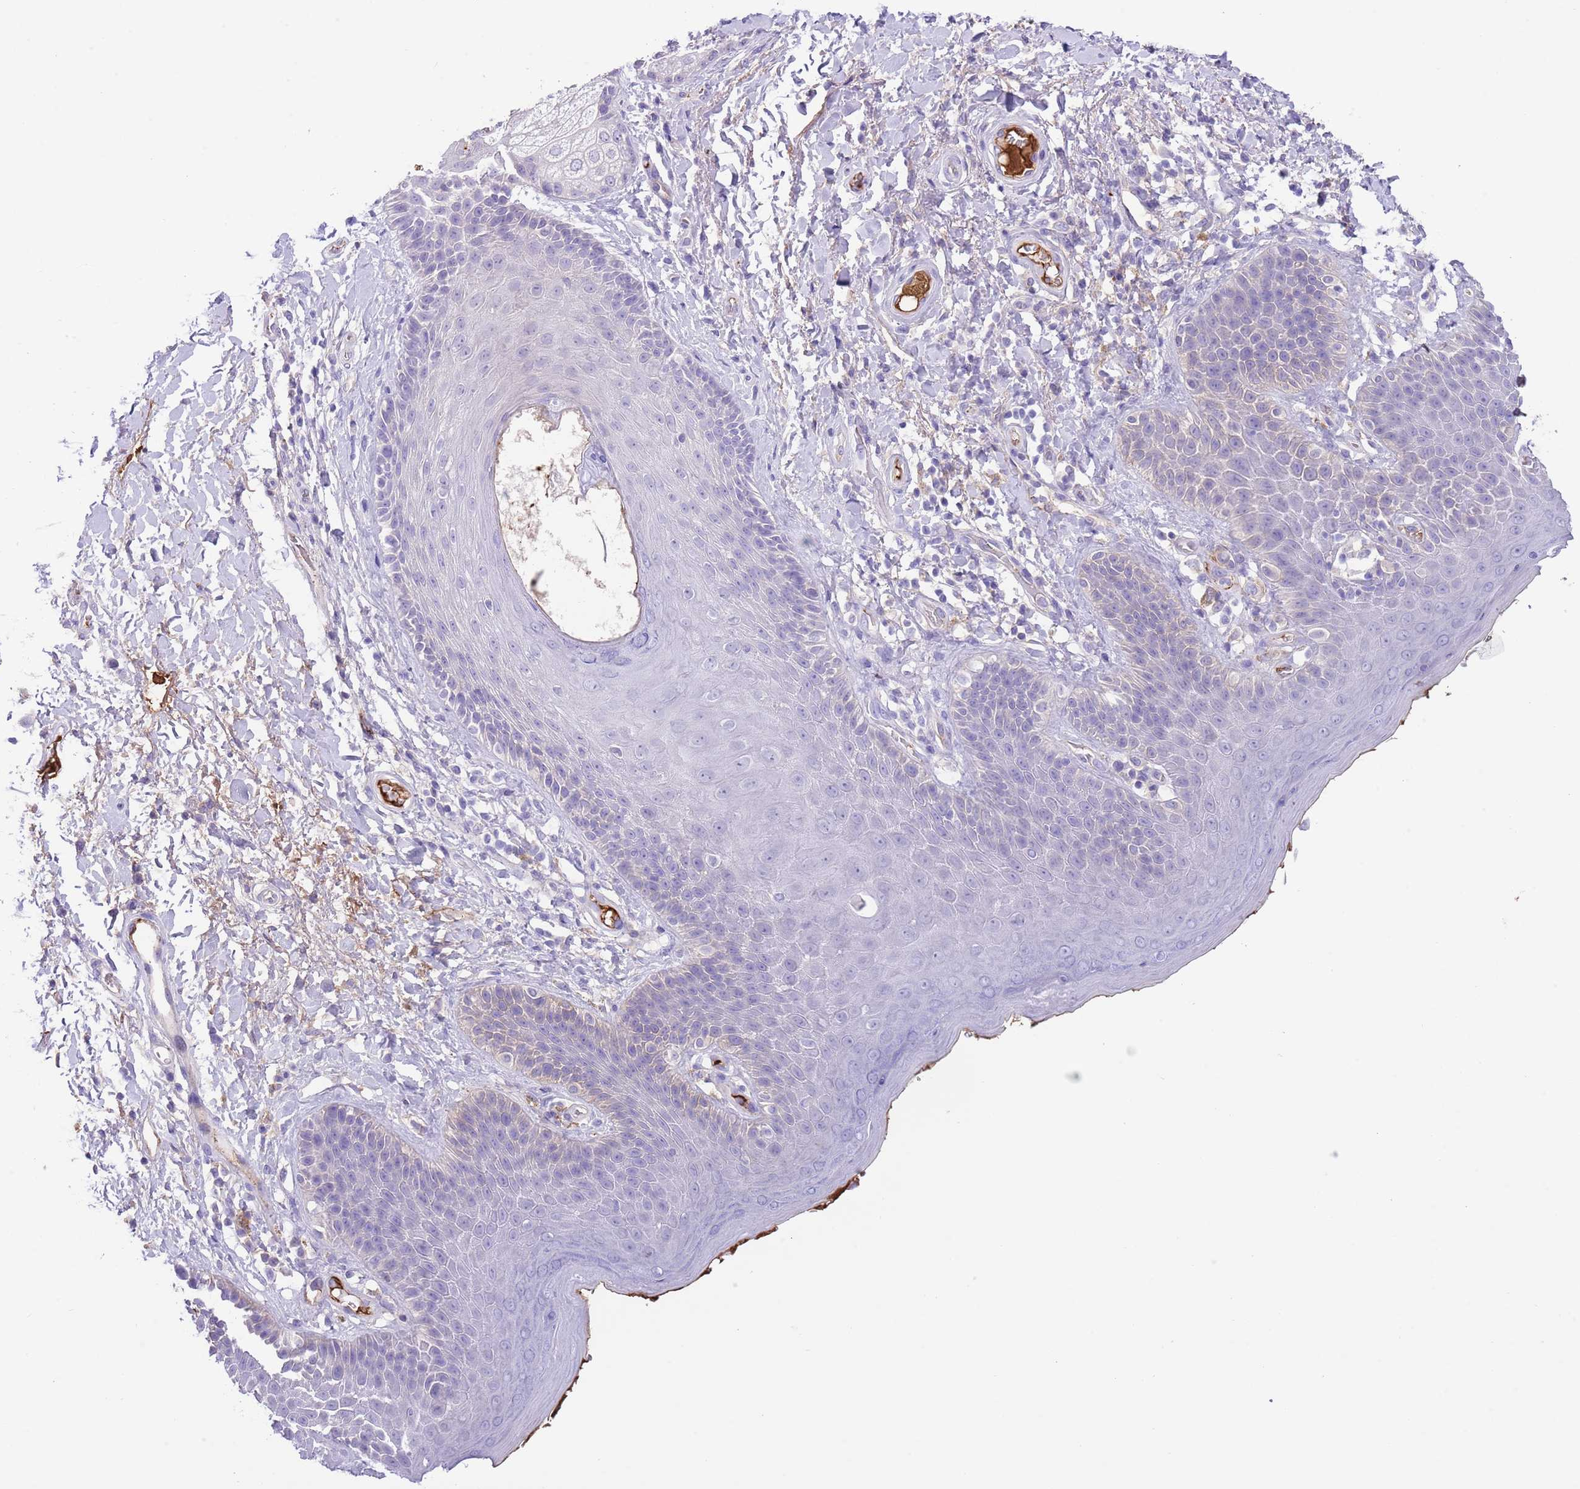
{"staining": {"intensity": "moderate", "quantity": "<25%", "location": "nuclear"}, "tissue": "skin", "cell_type": "Epidermal cells", "image_type": "normal", "snomed": [{"axis": "morphology", "description": "Normal tissue, NOS"}, {"axis": "topography", "description": "Anal"}], "caption": "Moderate nuclear staining is present in approximately <25% of epidermal cells in unremarkable skin. The protein of interest is shown in brown color, while the nuclei are stained blue.", "gene": "IGF1", "patient": {"sex": "female", "age": 89}}